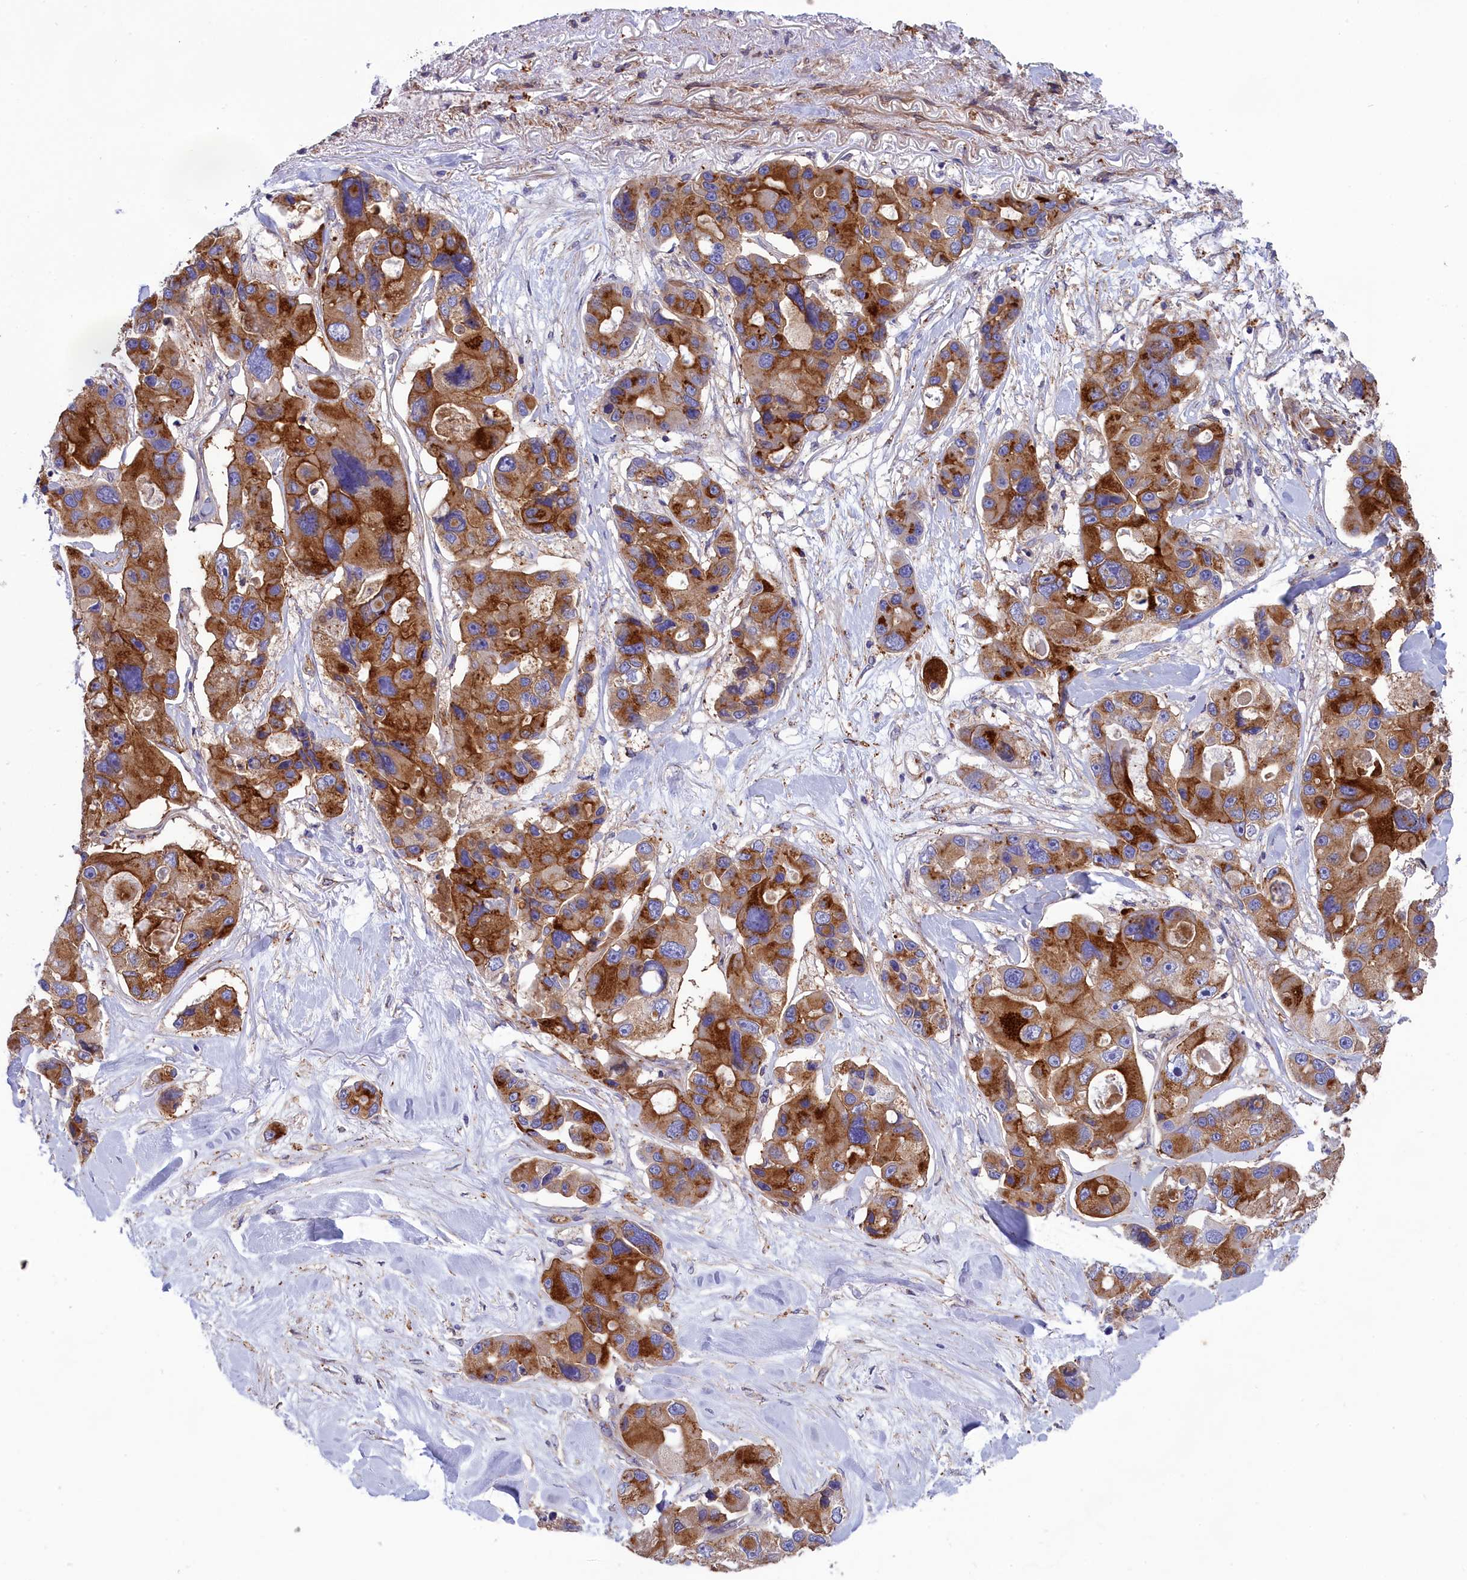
{"staining": {"intensity": "strong", "quantity": ">75%", "location": "cytoplasmic/membranous"}, "tissue": "lung cancer", "cell_type": "Tumor cells", "image_type": "cancer", "snomed": [{"axis": "morphology", "description": "Adenocarcinoma, NOS"}, {"axis": "topography", "description": "Lung"}], "caption": "Human lung cancer (adenocarcinoma) stained with a brown dye displays strong cytoplasmic/membranous positive positivity in about >75% of tumor cells.", "gene": "SCAMP4", "patient": {"sex": "female", "age": 54}}